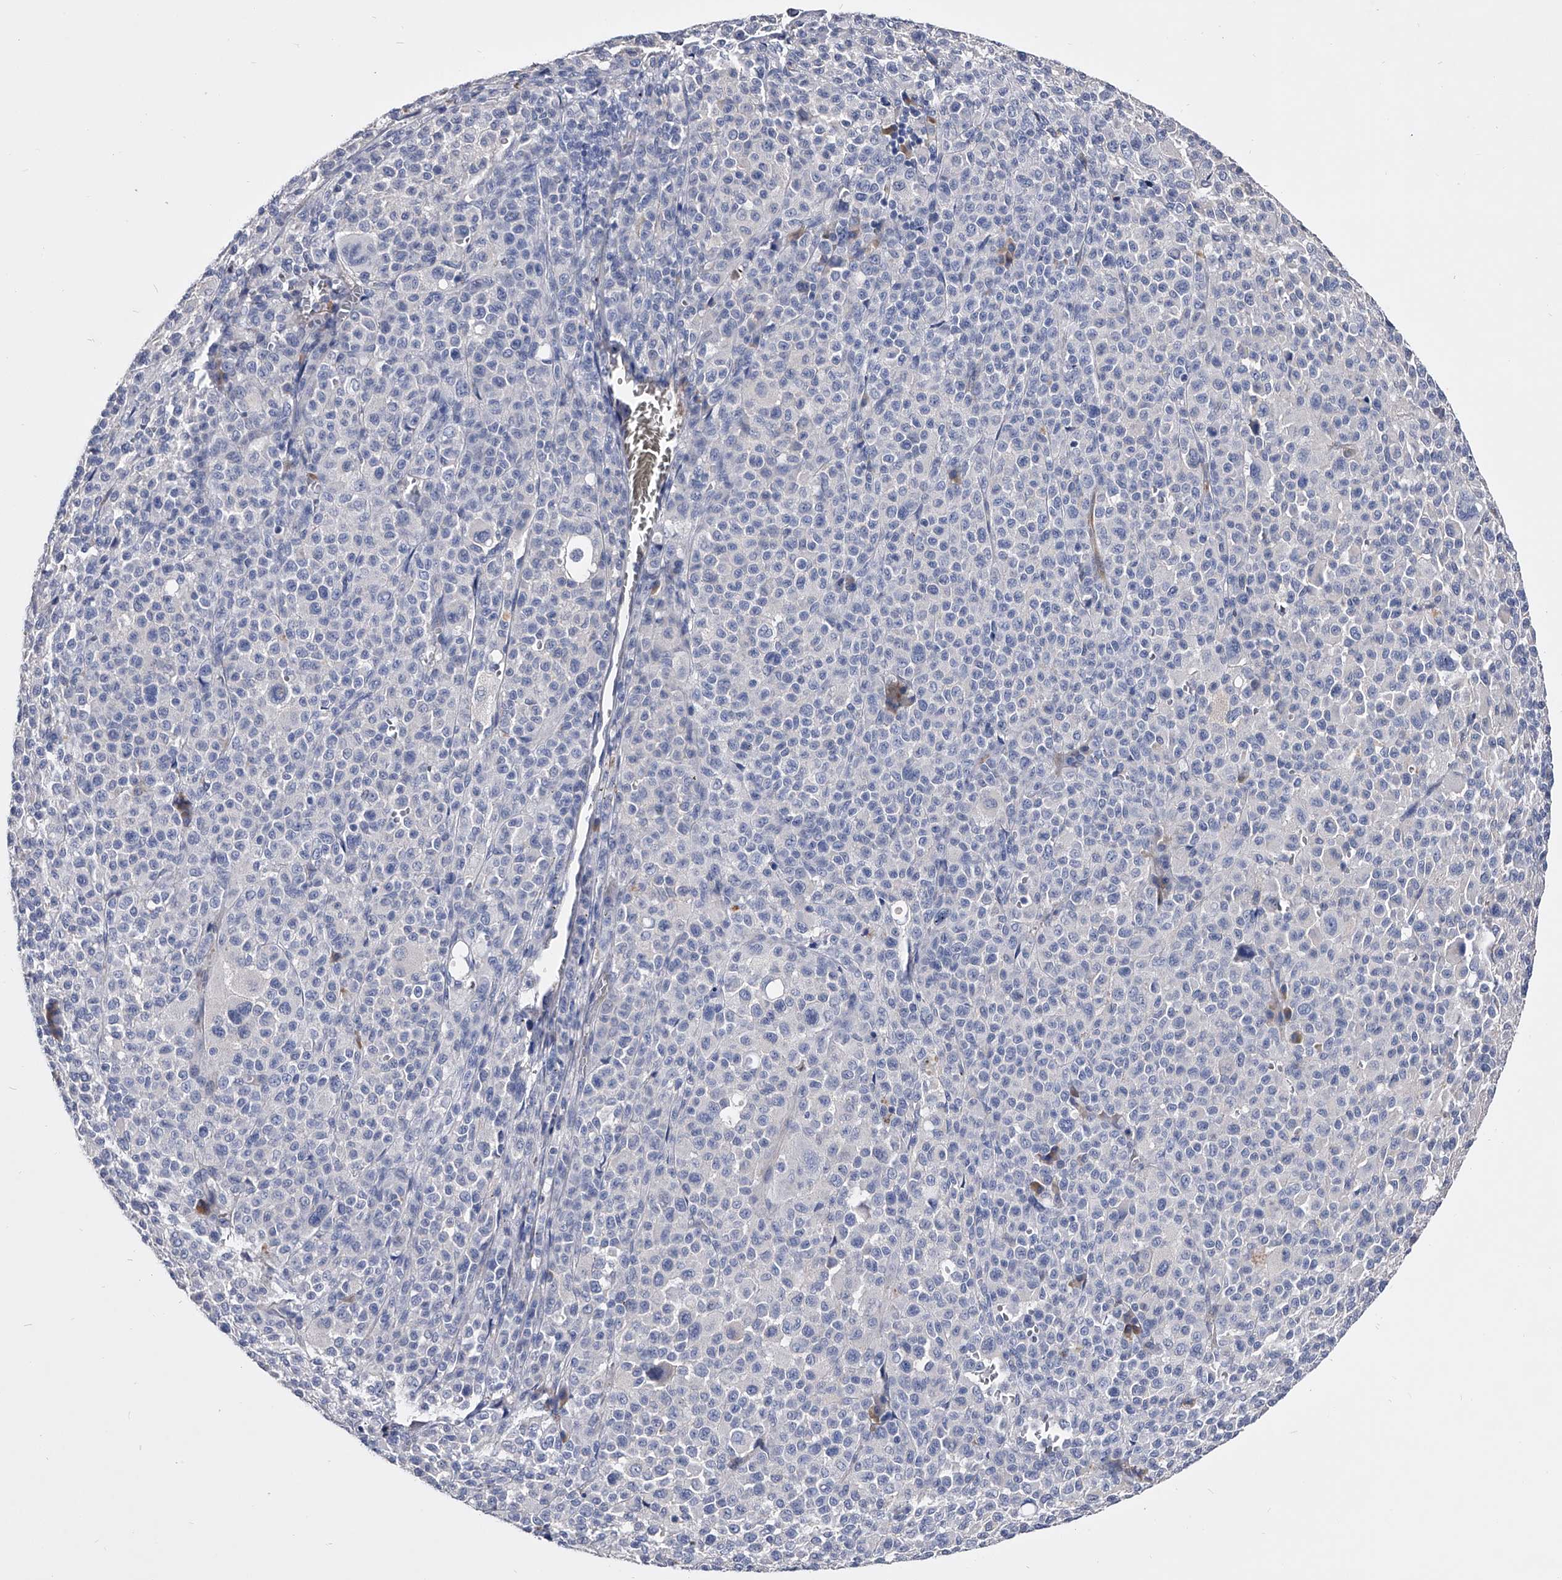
{"staining": {"intensity": "negative", "quantity": "none", "location": "none"}, "tissue": "melanoma", "cell_type": "Tumor cells", "image_type": "cancer", "snomed": [{"axis": "morphology", "description": "Malignant melanoma, Metastatic site"}, {"axis": "topography", "description": "Skin"}], "caption": "This is an immunohistochemistry photomicrograph of malignant melanoma (metastatic site). There is no staining in tumor cells.", "gene": "EFCAB7", "patient": {"sex": "female", "age": 74}}